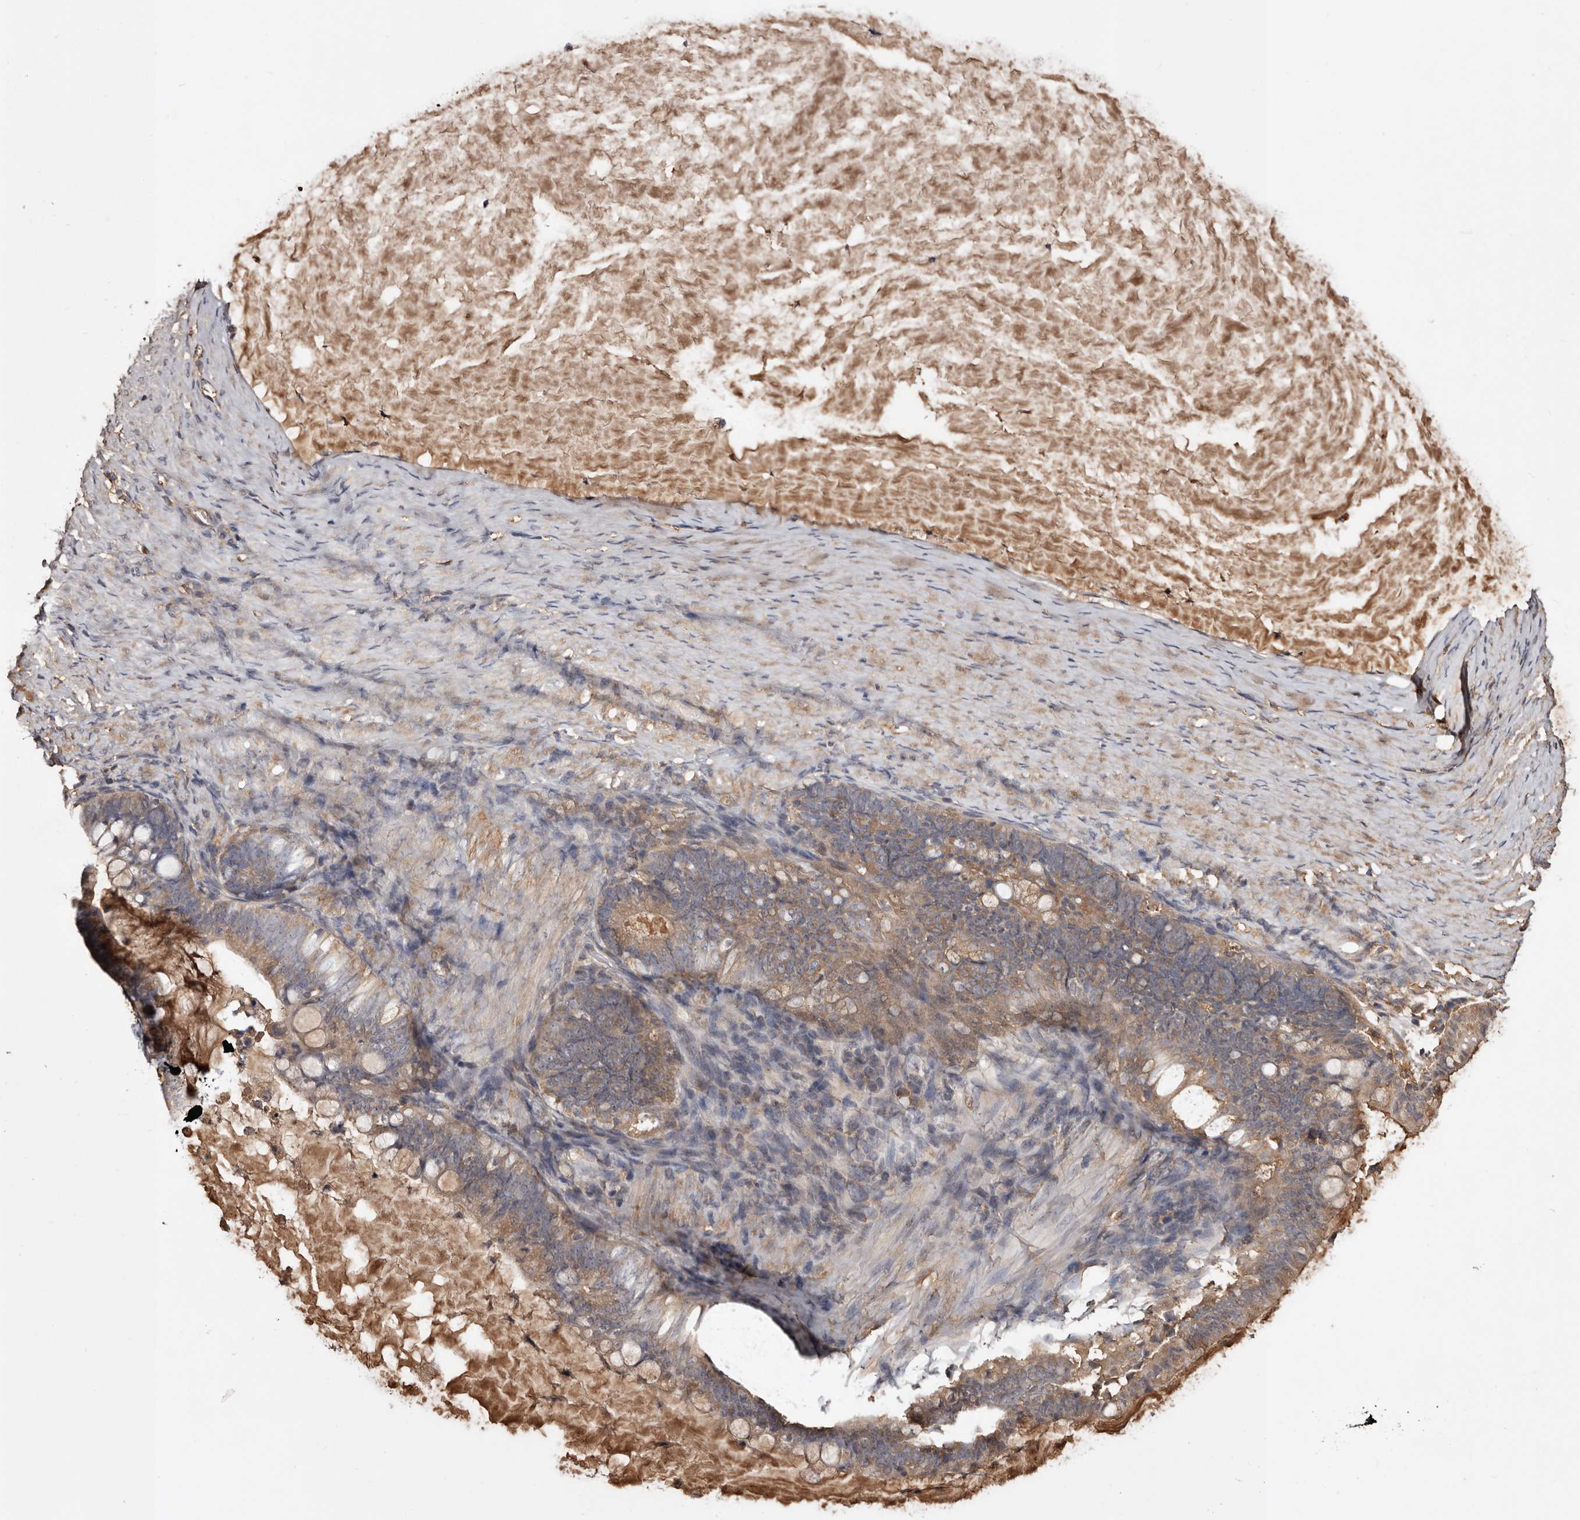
{"staining": {"intensity": "weak", "quantity": ">75%", "location": "cytoplasmic/membranous"}, "tissue": "ovarian cancer", "cell_type": "Tumor cells", "image_type": "cancer", "snomed": [{"axis": "morphology", "description": "Cystadenocarcinoma, mucinous, NOS"}, {"axis": "topography", "description": "Ovary"}], "caption": "IHC image of human ovarian cancer stained for a protein (brown), which displays low levels of weak cytoplasmic/membranous positivity in approximately >75% of tumor cells.", "gene": "CYP1B1", "patient": {"sex": "female", "age": 61}}